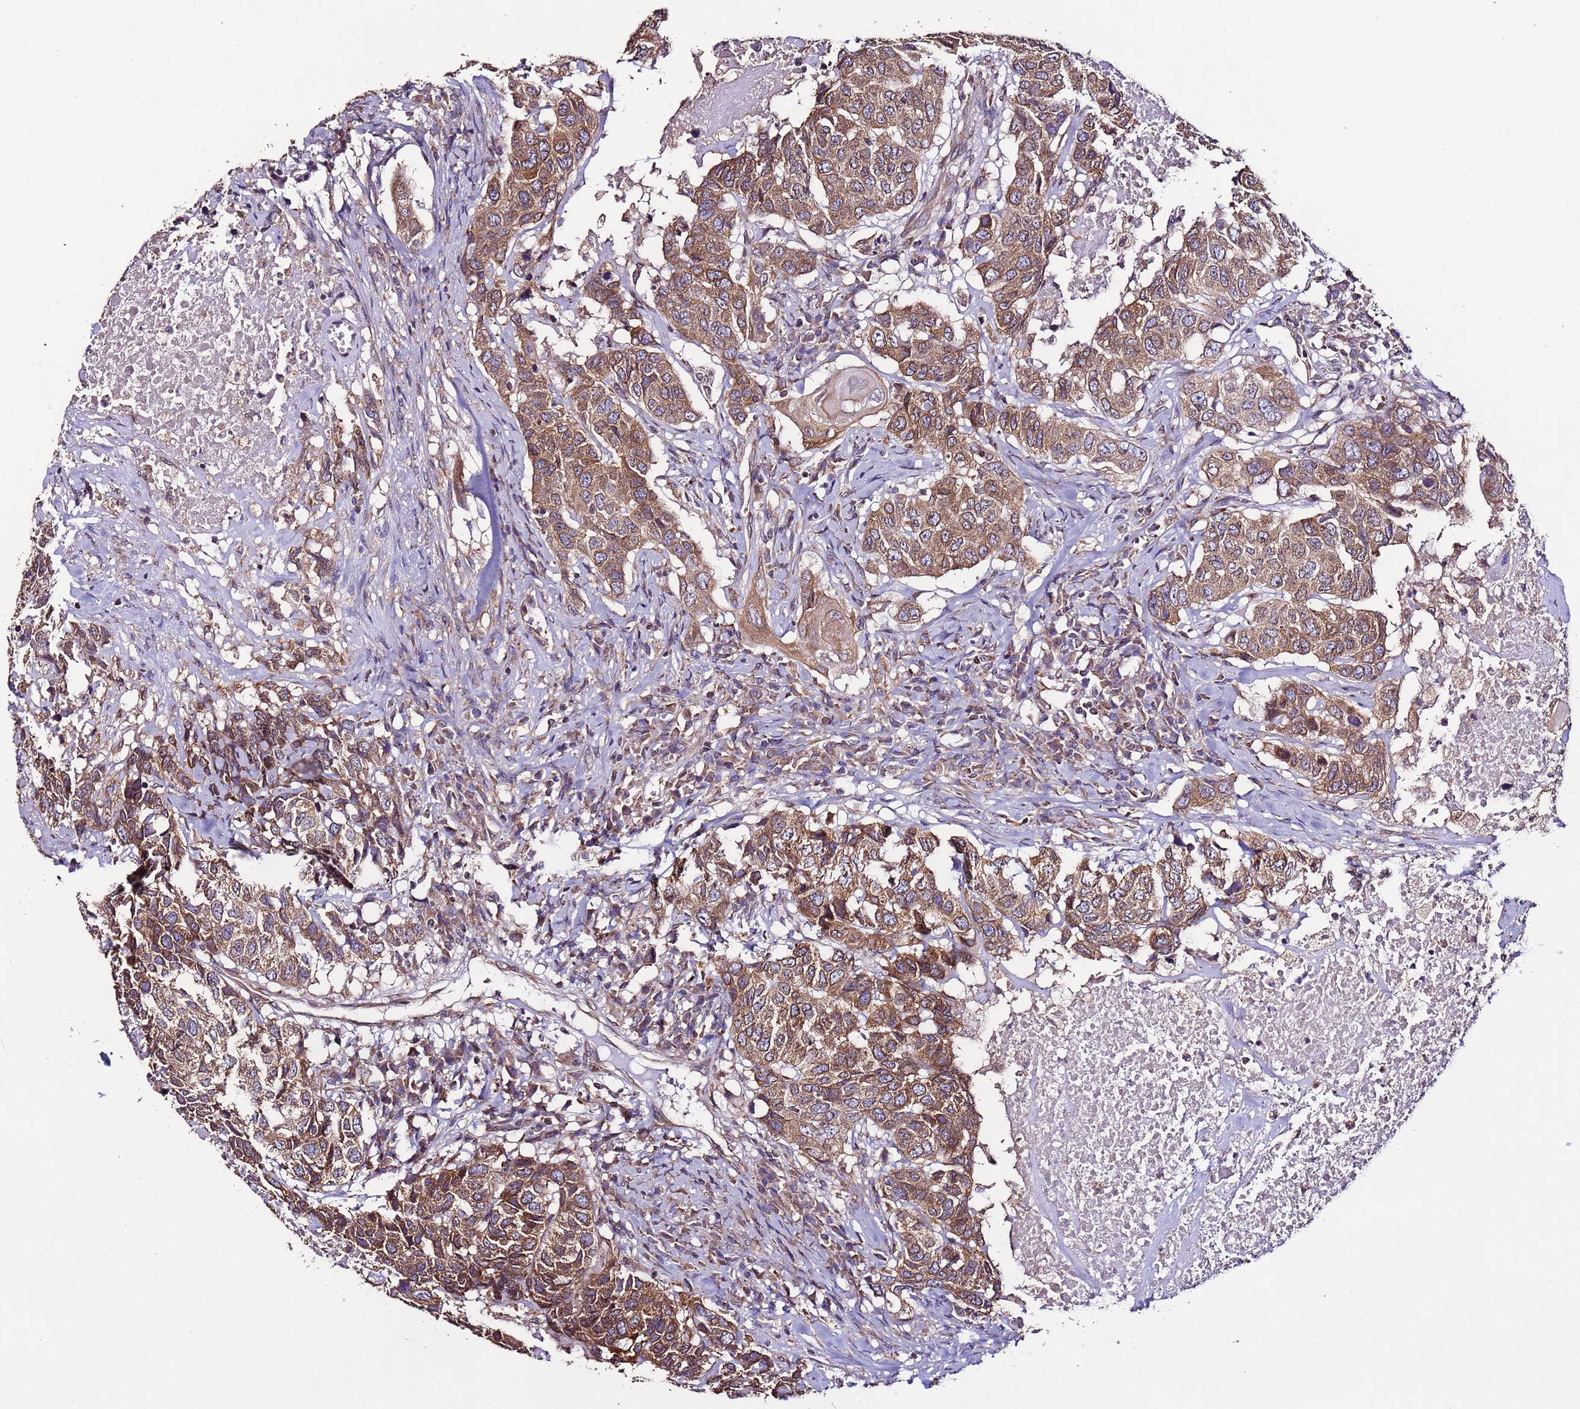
{"staining": {"intensity": "moderate", "quantity": ">75%", "location": "cytoplasmic/membranous"}, "tissue": "head and neck cancer", "cell_type": "Tumor cells", "image_type": "cancer", "snomed": [{"axis": "morphology", "description": "Squamous cell carcinoma, NOS"}, {"axis": "topography", "description": "Head-Neck"}], "caption": "Head and neck cancer was stained to show a protein in brown. There is medium levels of moderate cytoplasmic/membranous positivity in approximately >75% of tumor cells. Using DAB (brown) and hematoxylin (blue) stains, captured at high magnification using brightfield microscopy.", "gene": "SLC41A3", "patient": {"sex": "male", "age": 66}}